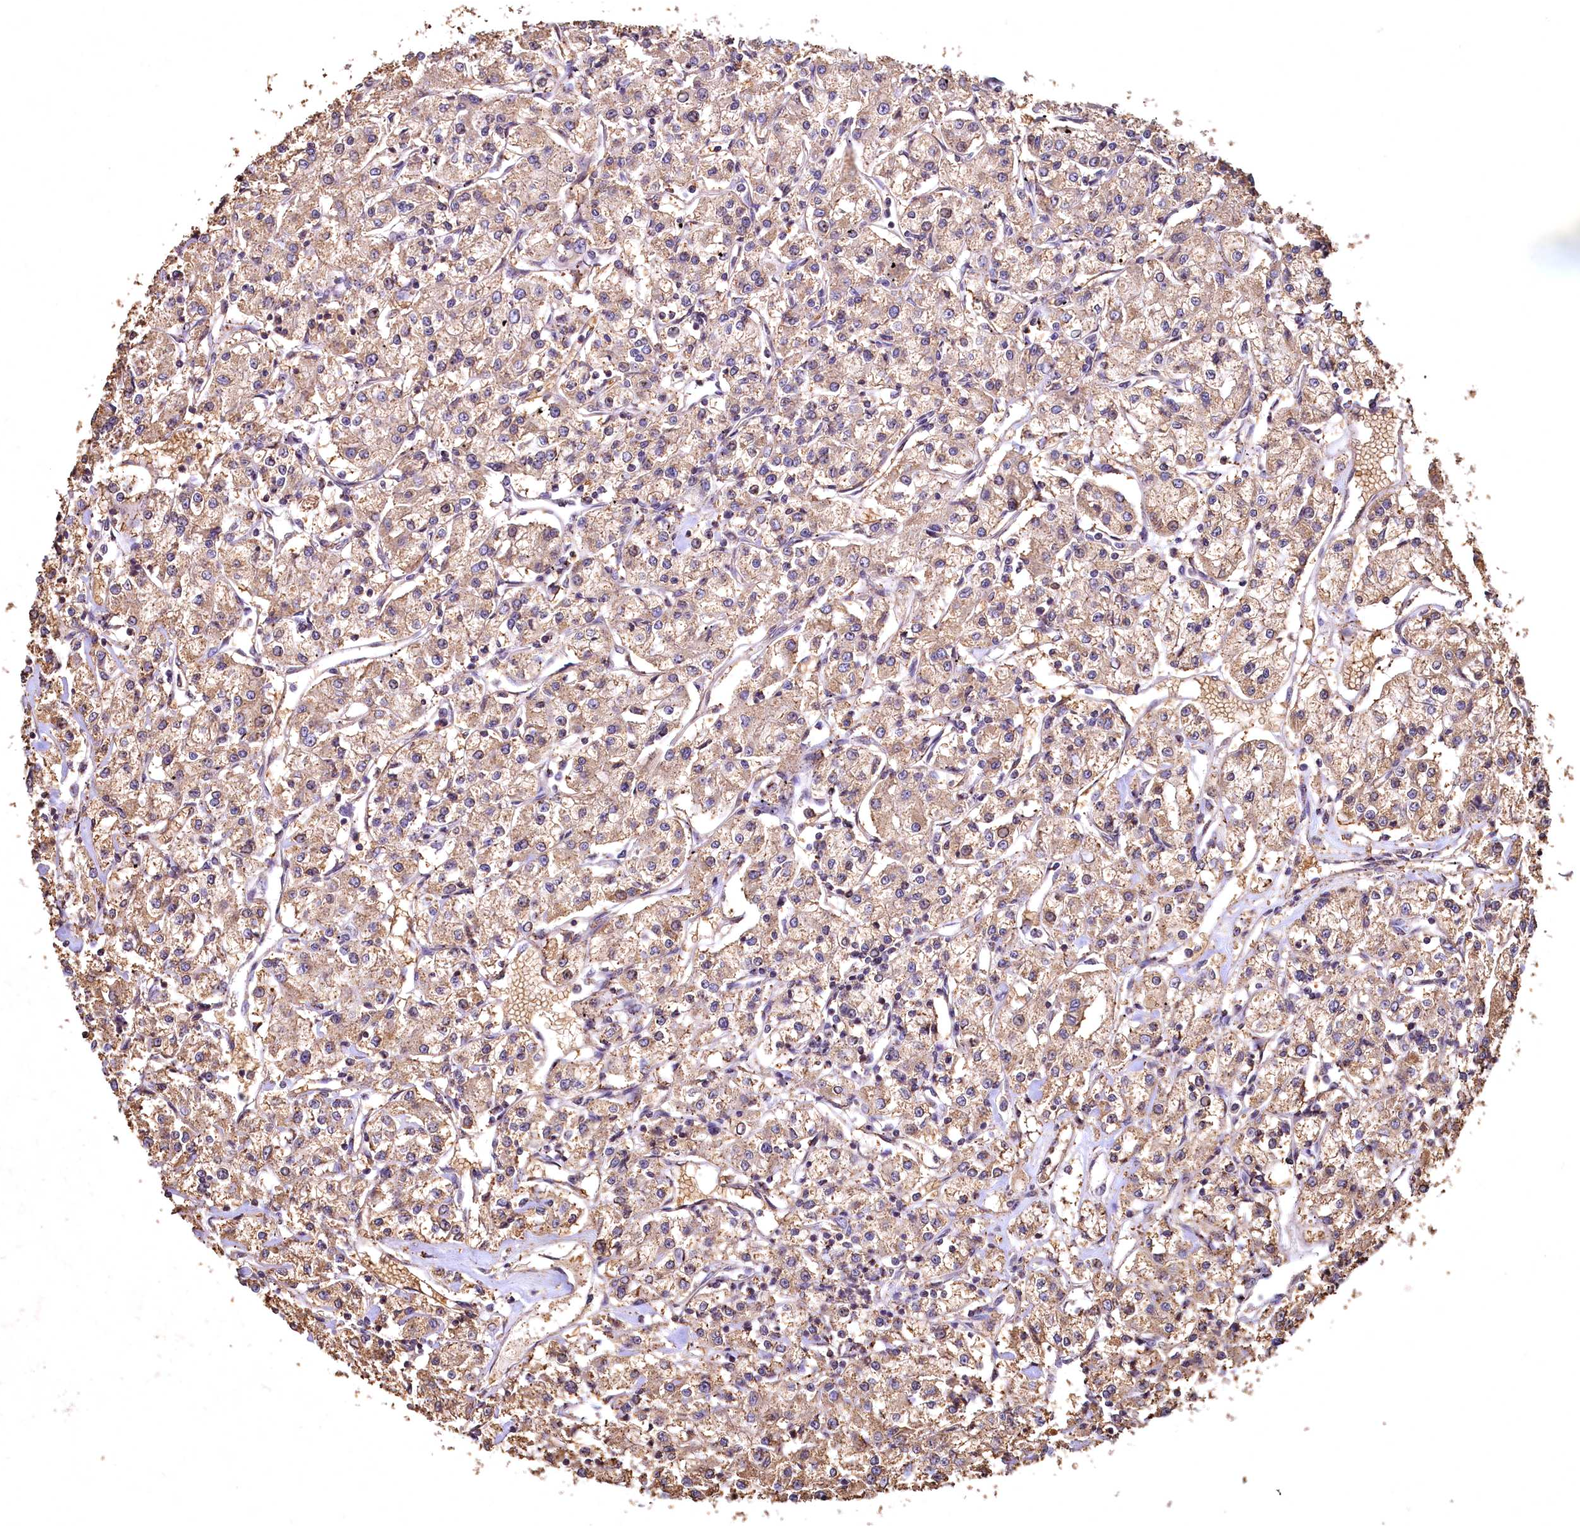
{"staining": {"intensity": "moderate", "quantity": ">75%", "location": "cytoplasmic/membranous"}, "tissue": "renal cancer", "cell_type": "Tumor cells", "image_type": "cancer", "snomed": [{"axis": "morphology", "description": "Adenocarcinoma, NOS"}, {"axis": "topography", "description": "Kidney"}], "caption": "Renal cancer (adenocarcinoma) stained with a brown dye demonstrates moderate cytoplasmic/membranous positive staining in approximately >75% of tumor cells.", "gene": "SPTA1", "patient": {"sex": "female", "age": 59}}